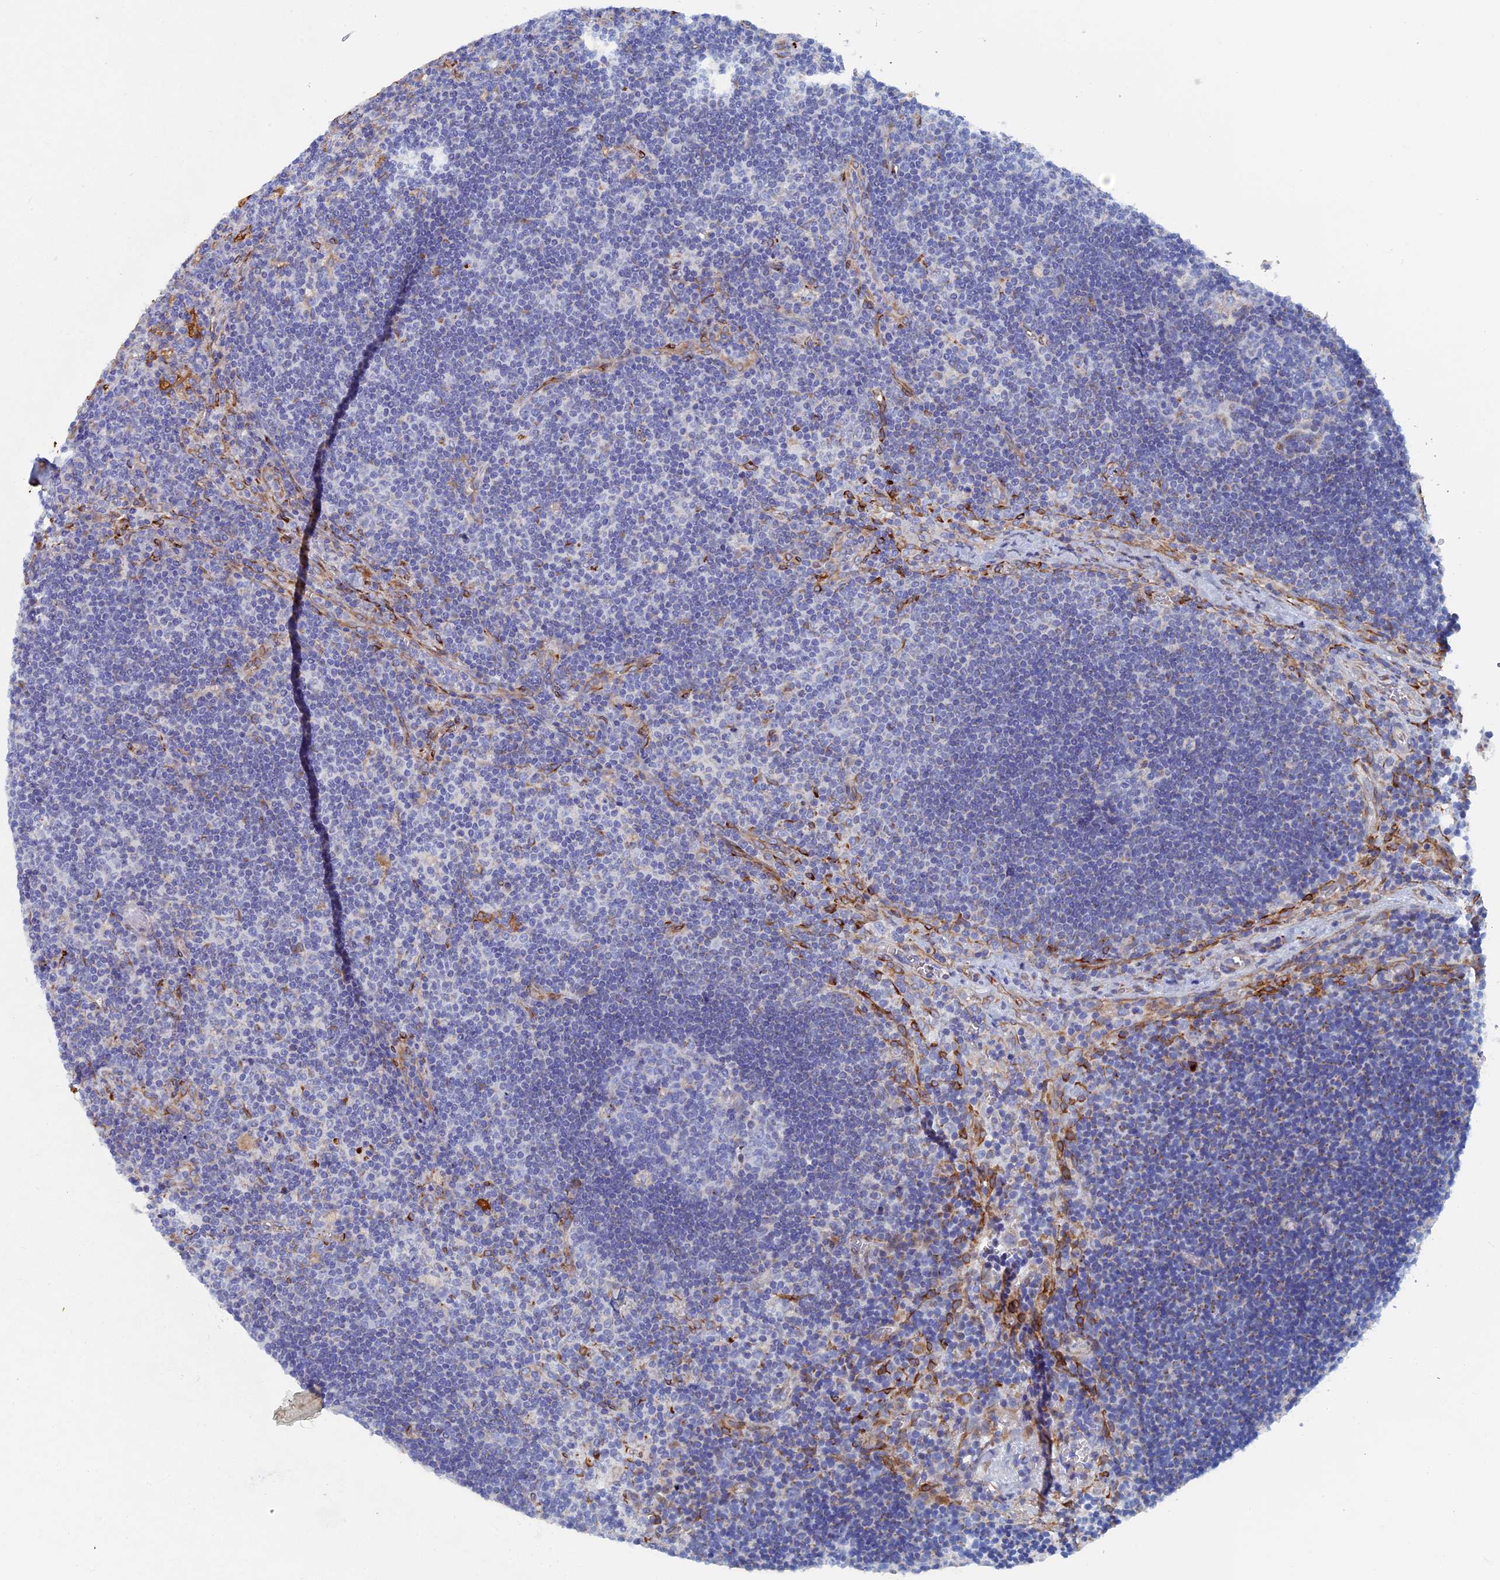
{"staining": {"intensity": "negative", "quantity": "none", "location": "none"}, "tissue": "lymph node", "cell_type": "Germinal center cells", "image_type": "normal", "snomed": [{"axis": "morphology", "description": "Normal tissue, NOS"}, {"axis": "topography", "description": "Lymph node"}], "caption": "Human lymph node stained for a protein using IHC shows no positivity in germinal center cells.", "gene": "COG7", "patient": {"sex": "male", "age": 58}}